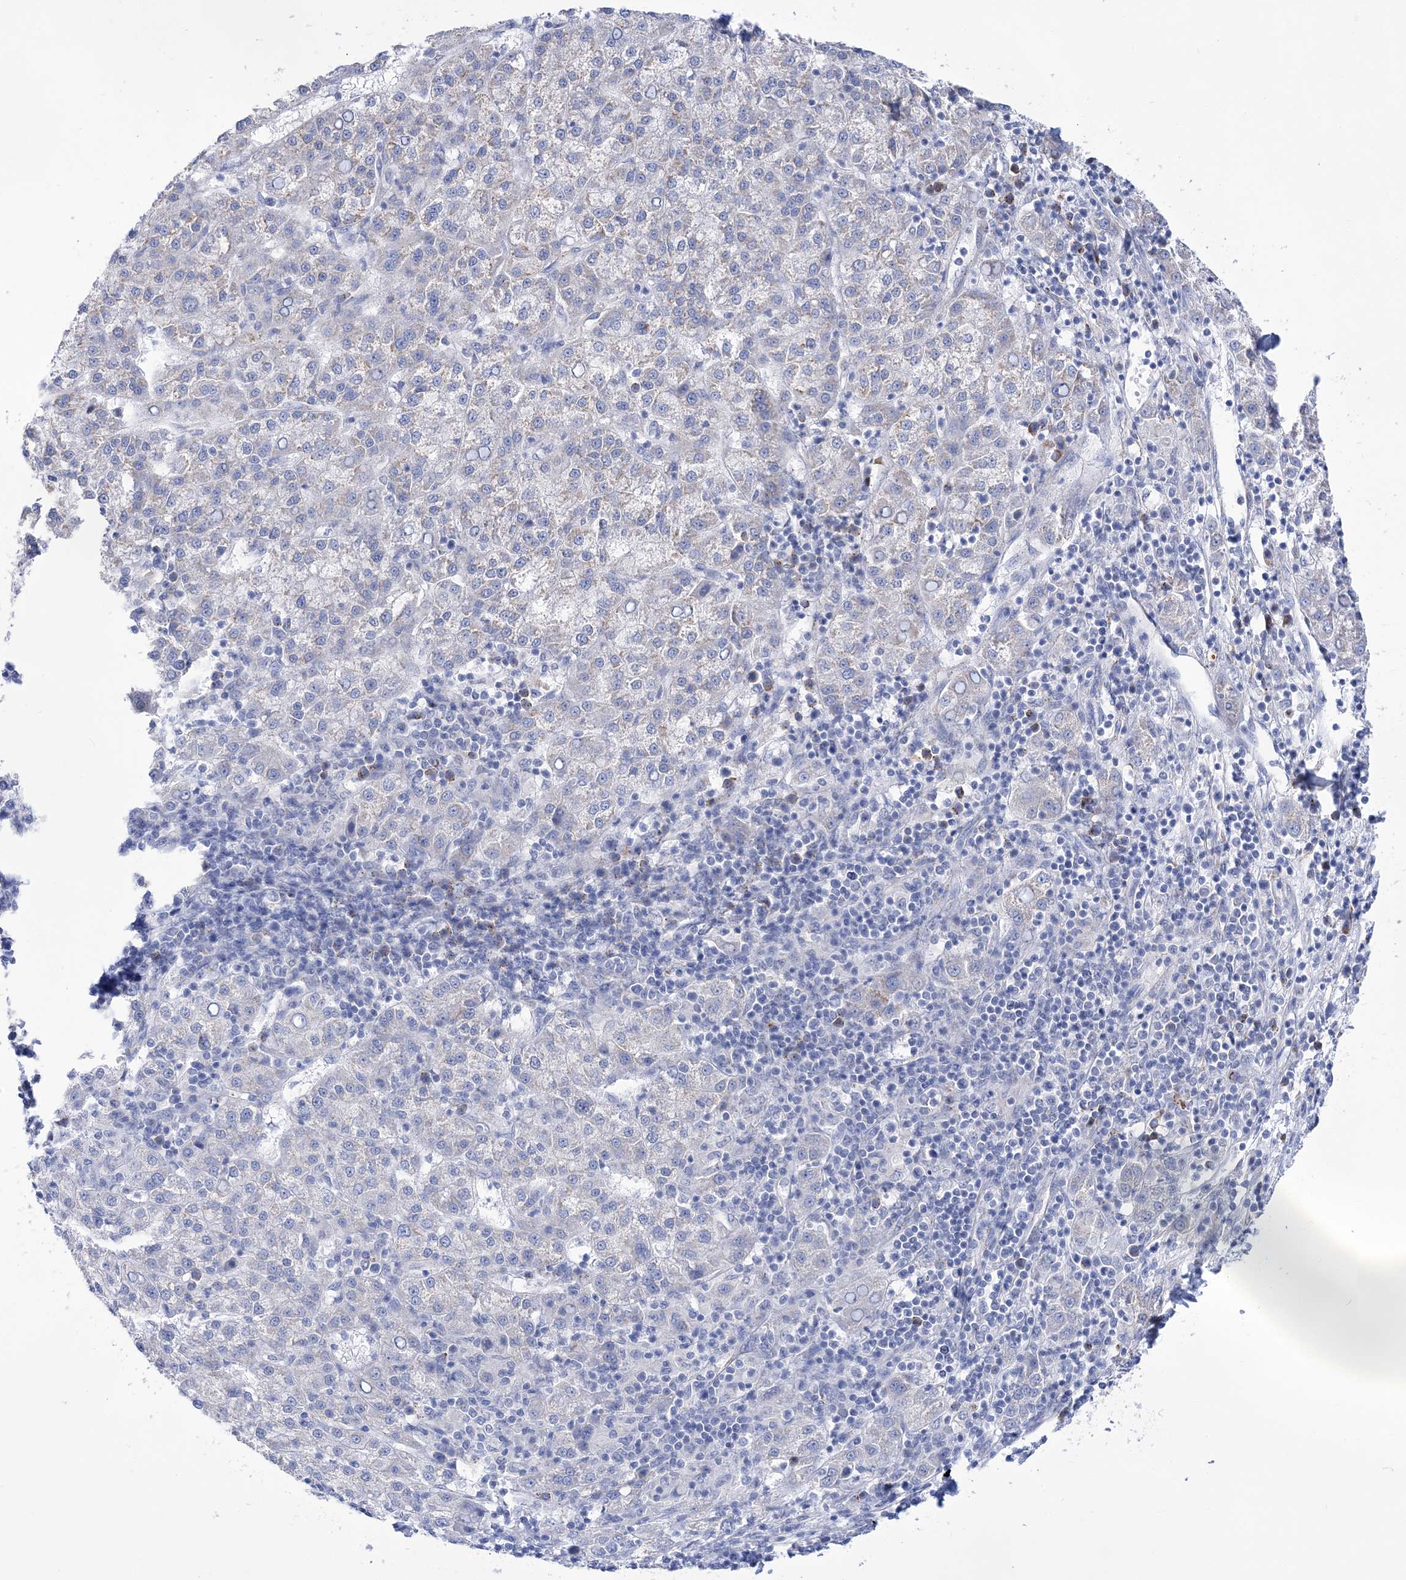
{"staining": {"intensity": "negative", "quantity": "none", "location": "none"}, "tissue": "liver cancer", "cell_type": "Tumor cells", "image_type": "cancer", "snomed": [{"axis": "morphology", "description": "Carcinoma, Hepatocellular, NOS"}, {"axis": "topography", "description": "Liver"}], "caption": "High magnification brightfield microscopy of liver cancer stained with DAB (3,3'-diaminobenzidine) (brown) and counterstained with hematoxylin (blue): tumor cells show no significant positivity.", "gene": "COPB2", "patient": {"sex": "female", "age": 58}}